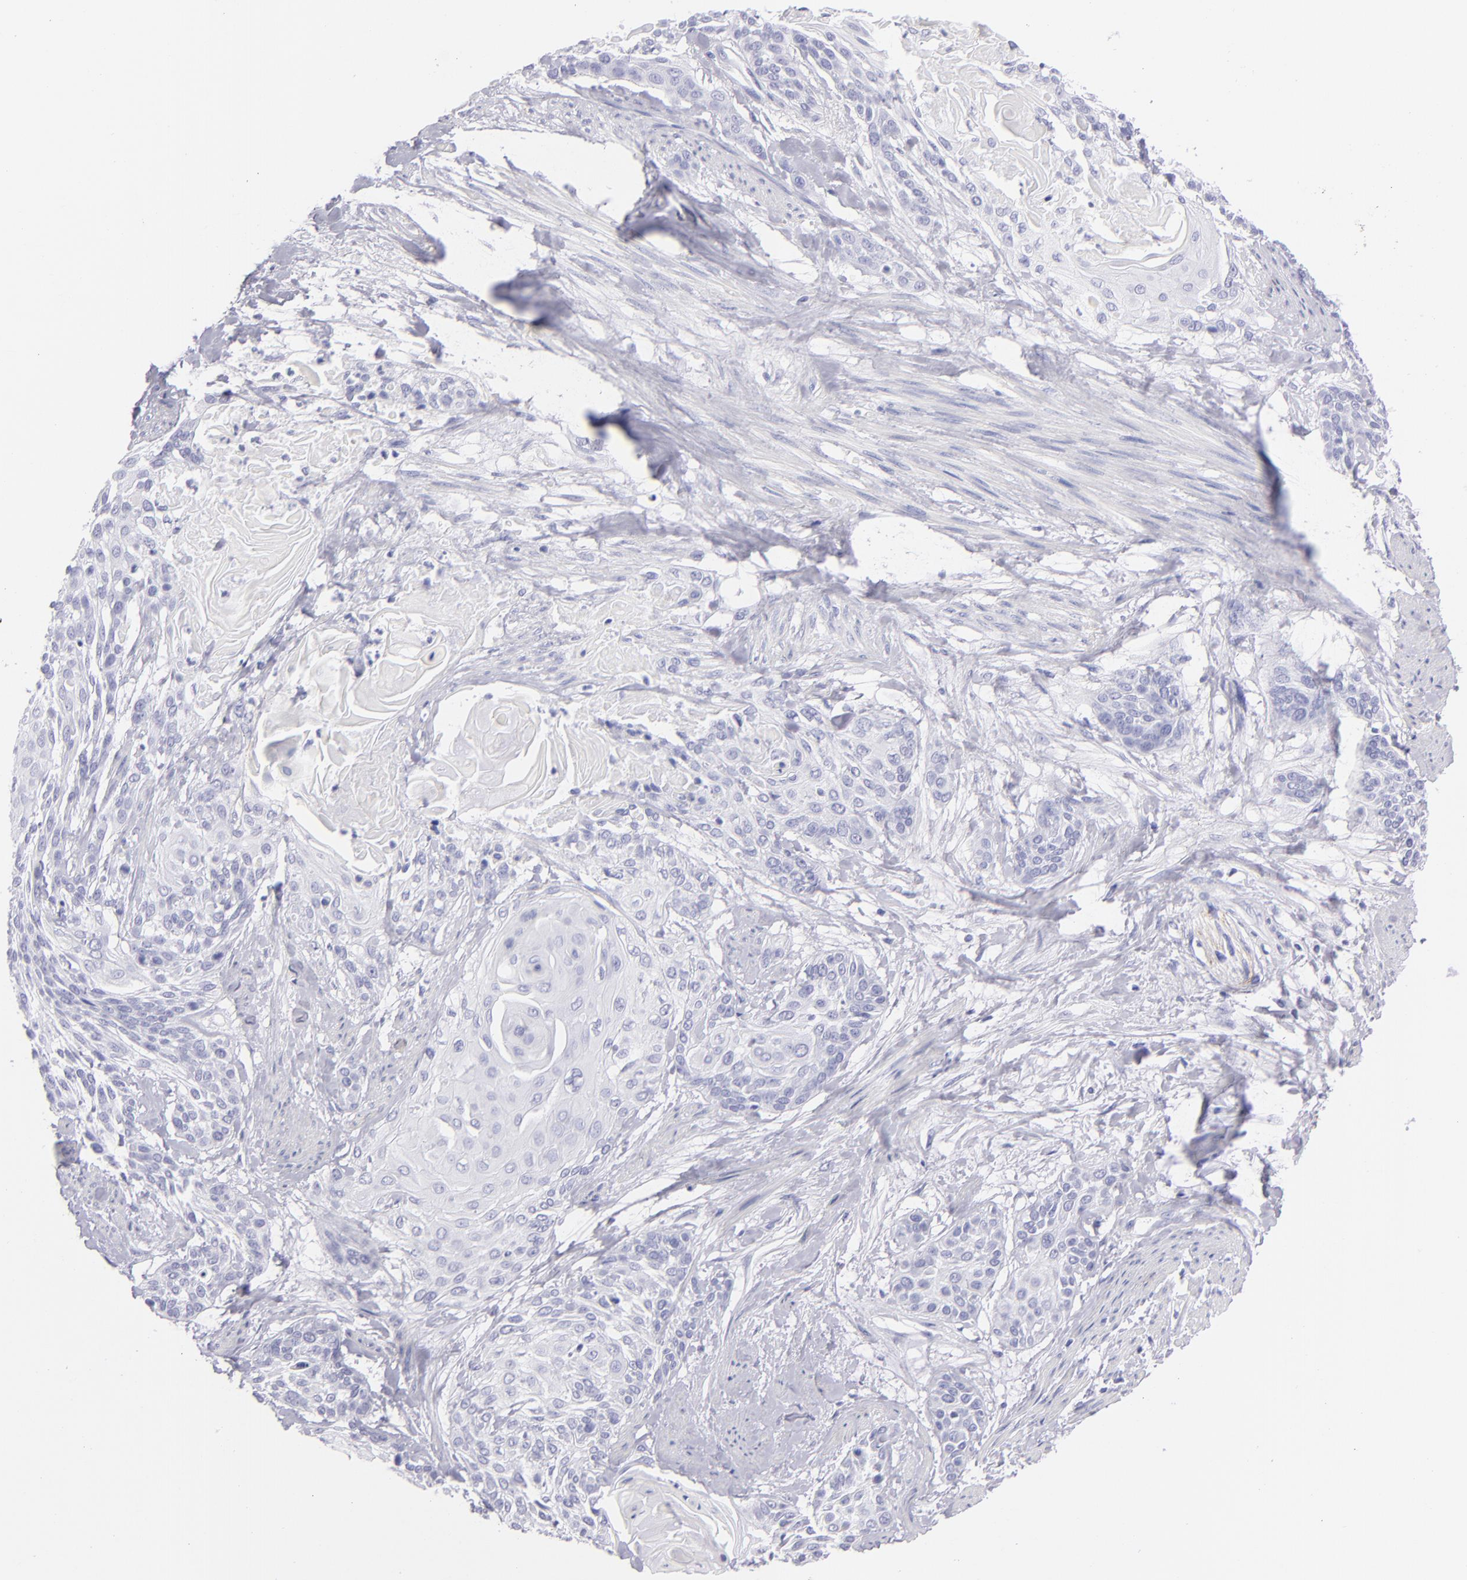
{"staining": {"intensity": "negative", "quantity": "none", "location": "none"}, "tissue": "cervical cancer", "cell_type": "Tumor cells", "image_type": "cancer", "snomed": [{"axis": "morphology", "description": "Squamous cell carcinoma, NOS"}, {"axis": "topography", "description": "Cervix"}], "caption": "This is an IHC photomicrograph of cervical cancer (squamous cell carcinoma). There is no staining in tumor cells.", "gene": "PRPH", "patient": {"sex": "female", "age": 57}}